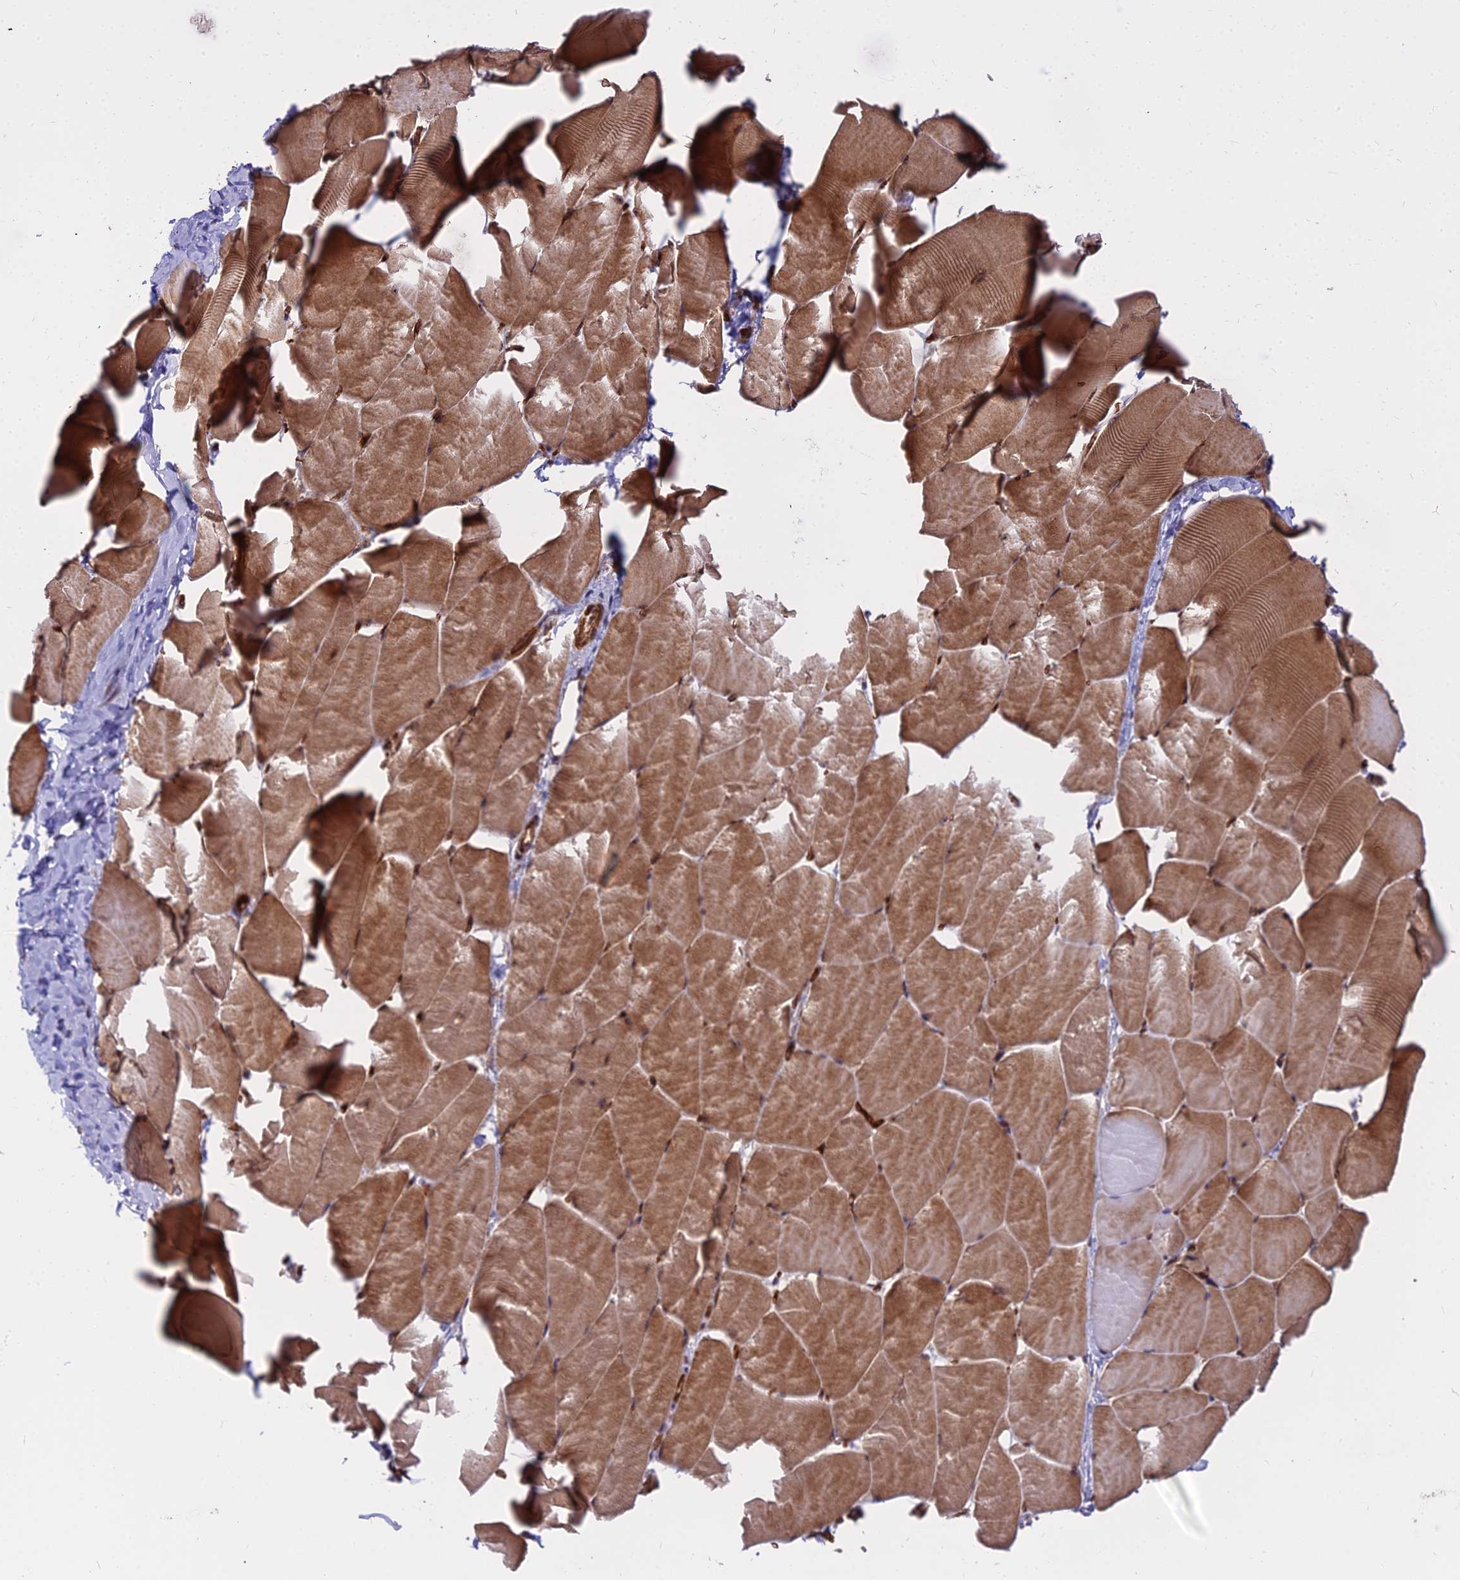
{"staining": {"intensity": "strong", "quantity": ">75%", "location": "cytoplasmic/membranous,nuclear"}, "tissue": "skeletal muscle", "cell_type": "Myocytes", "image_type": "normal", "snomed": [{"axis": "morphology", "description": "Normal tissue, NOS"}, {"axis": "topography", "description": "Skeletal muscle"}], "caption": "A brown stain shows strong cytoplasmic/membranous,nuclear expression of a protein in myocytes of unremarkable skeletal muscle. (DAB = brown stain, brightfield microscopy at high magnification).", "gene": "TCEA3", "patient": {"sex": "male", "age": 25}}